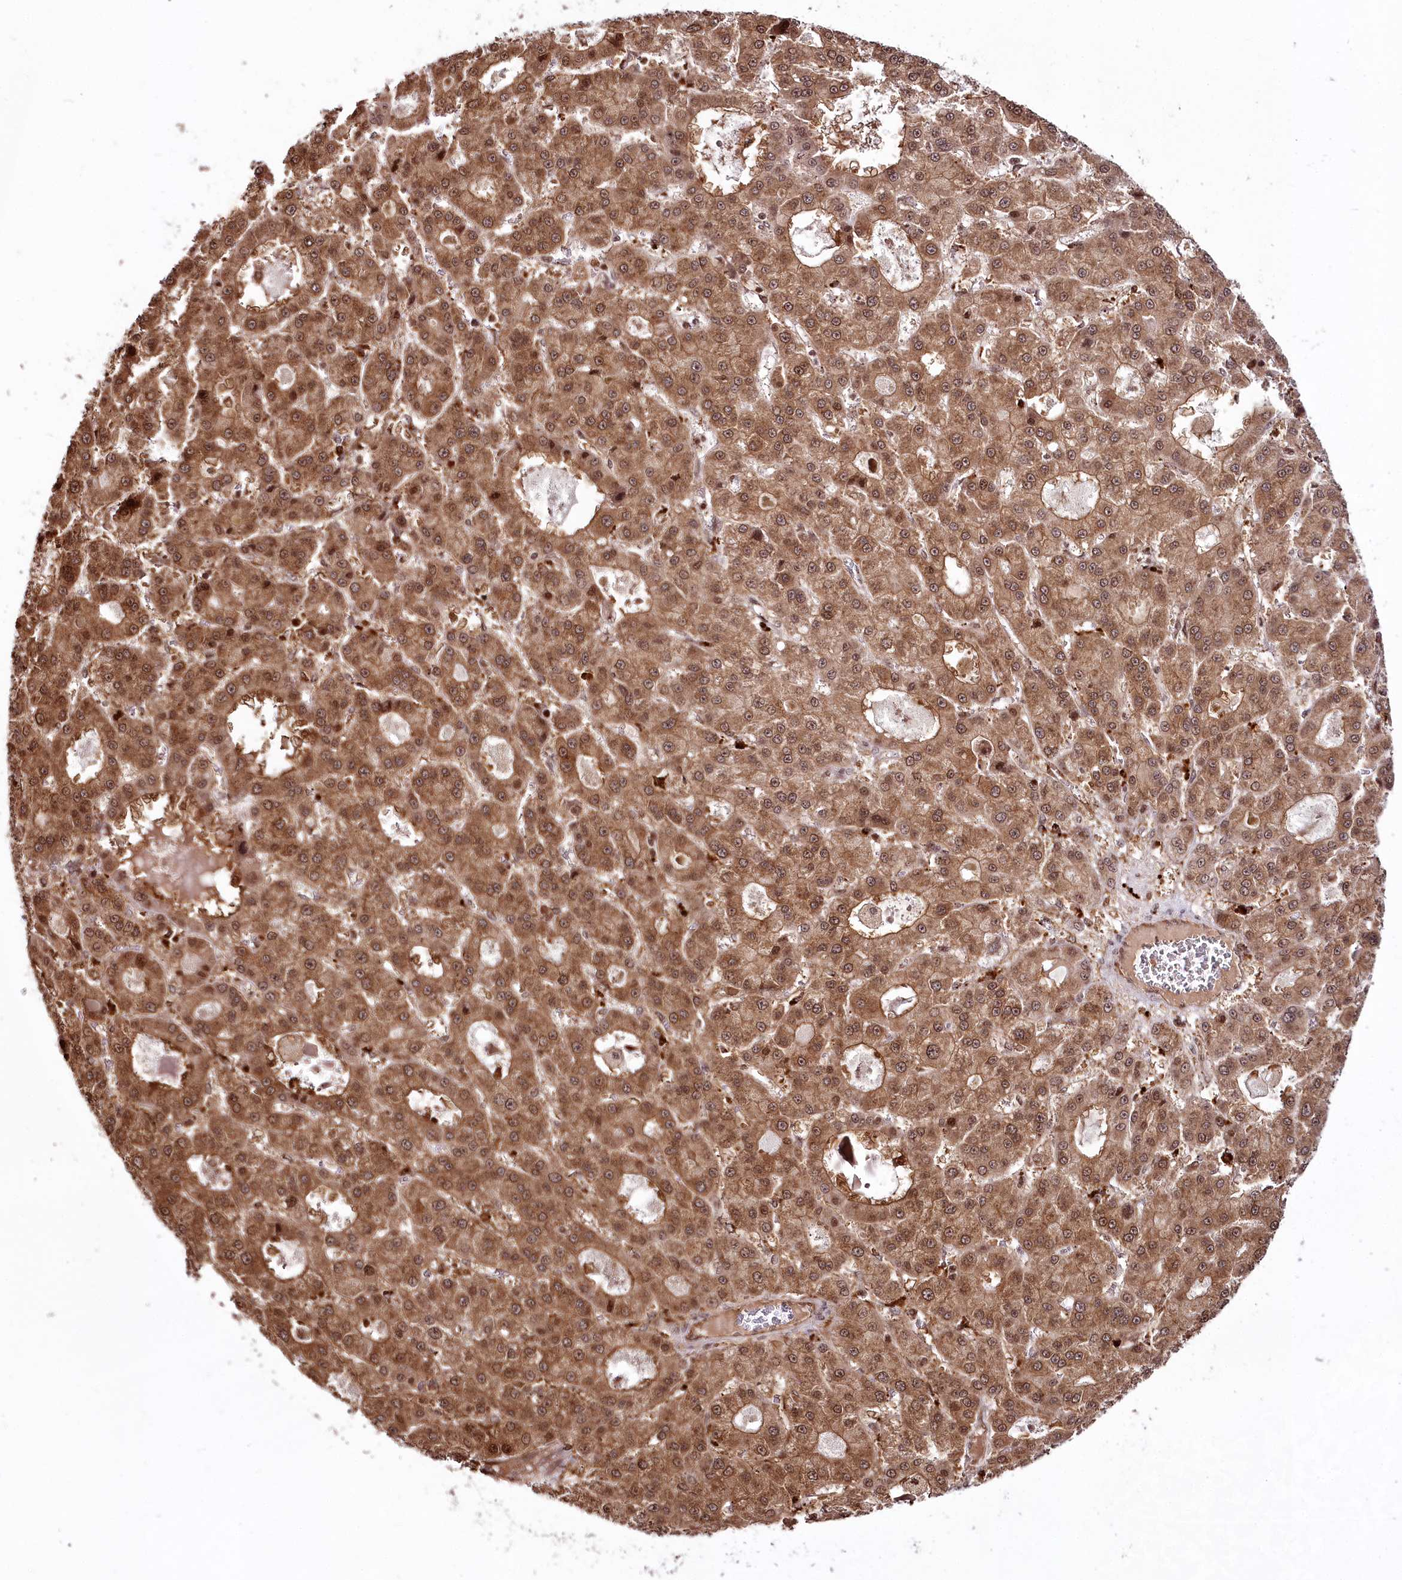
{"staining": {"intensity": "strong", "quantity": ">75%", "location": "cytoplasmic/membranous,nuclear"}, "tissue": "liver cancer", "cell_type": "Tumor cells", "image_type": "cancer", "snomed": [{"axis": "morphology", "description": "Carcinoma, Hepatocellular, NOS"}, {"axis": "topography", "description": "Liver"}], "caption": "A high amount of strong cytoplasmic/membranous and nuclear positivity is identified in approximately >75% of tumor cells in hepatocellular carcinoma (liver) tissue. The staining was performed using DAB (3,3'-diaminobenzidine) to visualize the protein expression in brown, while the nuclei were stained in blue with hematoxylin (Magnification: 20x).", "gene": "HOXC8", "patient": {"sex": "male", "age": 70}}